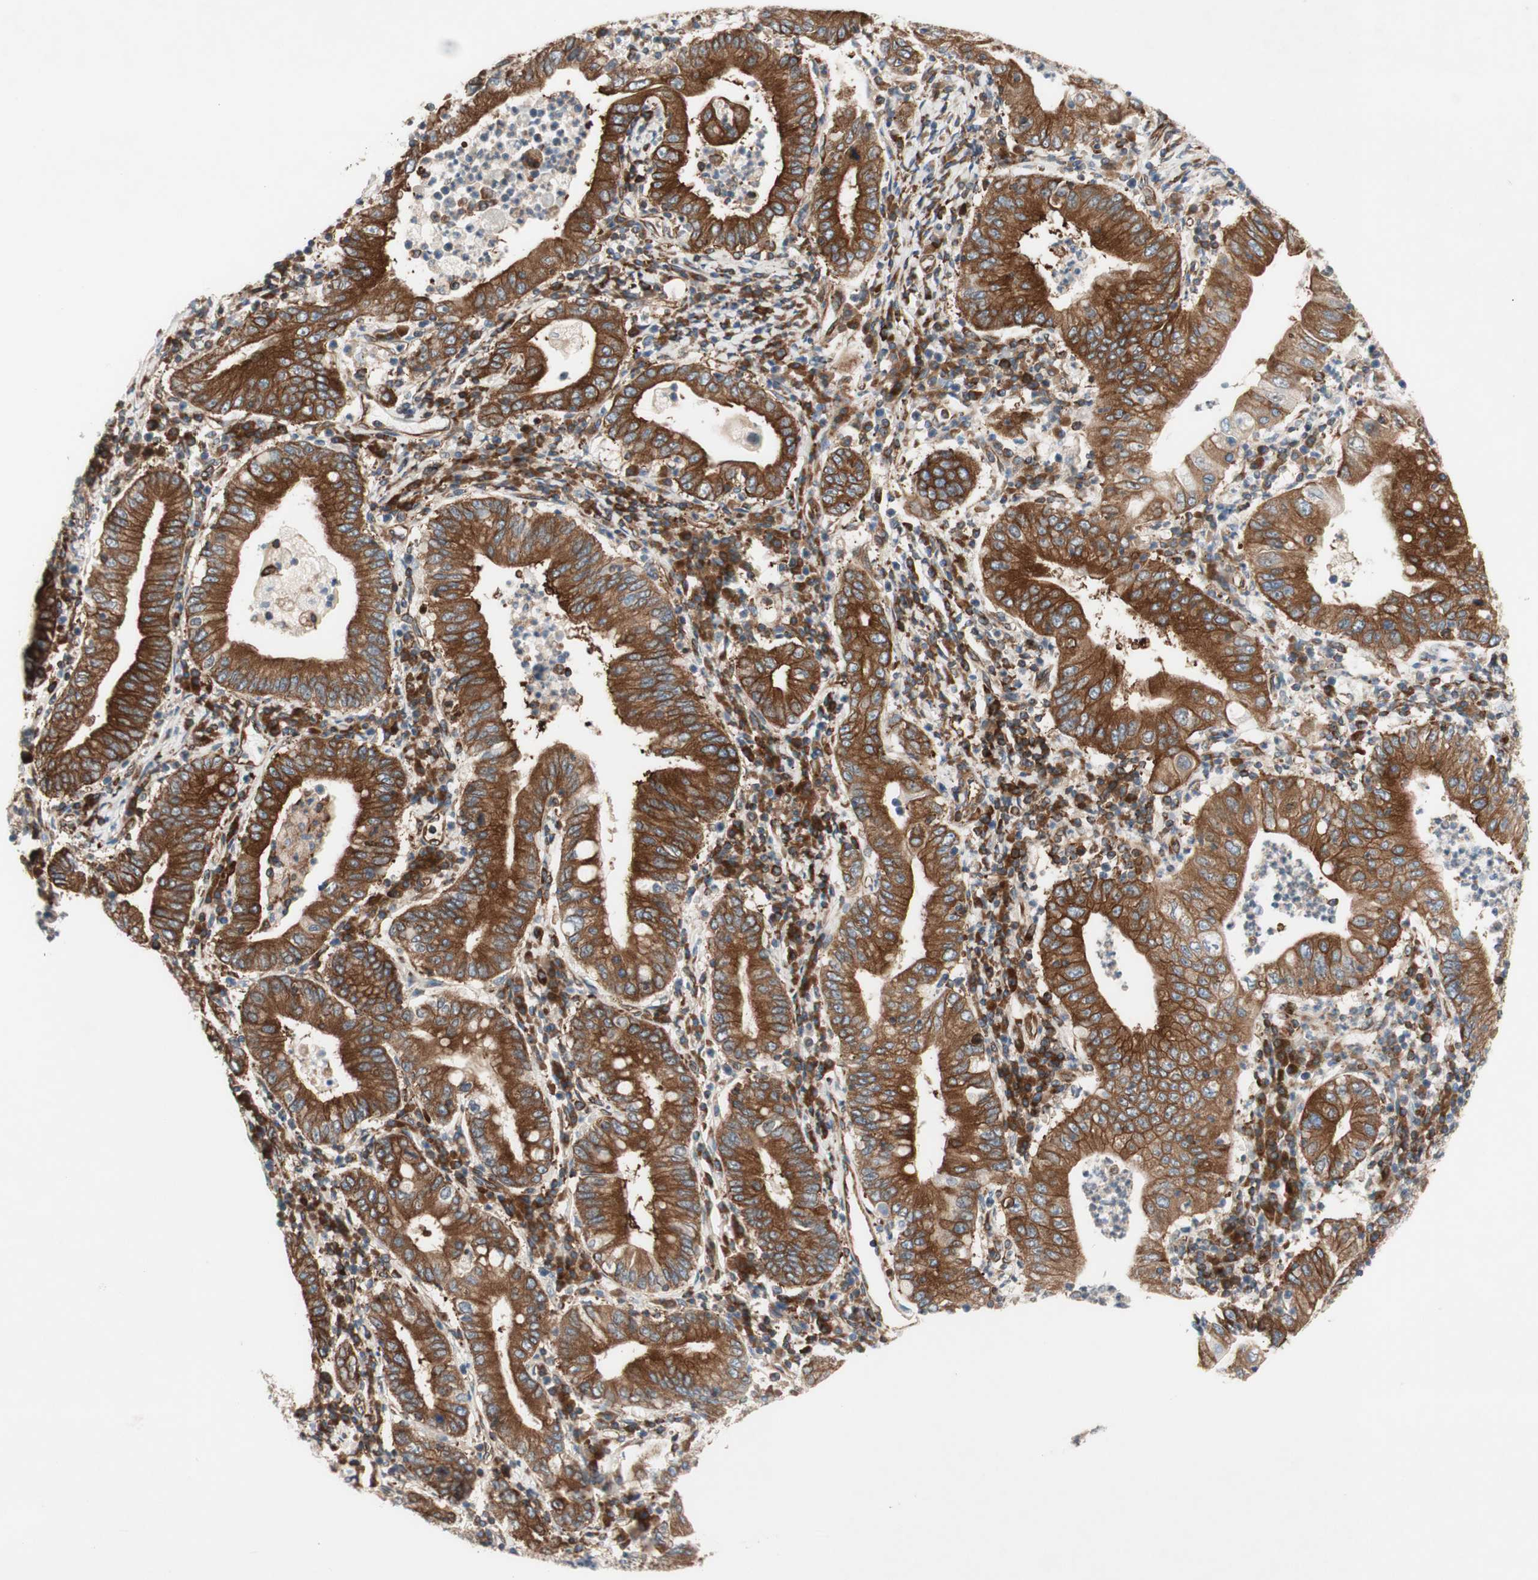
{"staining": {"intensity": "strong", "quantity": ">75%", "location": "cytoplasmic/membranous"}, "tissue": "stomach cancer", "cell_type": "Tumor cells", "image_type": "cancer", "snomed": [{"axis": "morphology", "description": "Normal tissue, NOS"}, {"axis": "morphology", "description": "Adenocarcinoma, NOS"}, {"axis": "topography", "description": "Esophagus"}, {"axis": "topography", "description": "Stomach, upper"}, {"axis": "topography", "description": "Peripheral nerve tissue"}], "caption": "IHC histopathology image of neoplastic tissue: stomach cancer stained using IHC displays high levels of strong protein expression localized specifically in the cytoplasmic/membranous of tumor cells, appearing as a cytoplasmic/membranous brown color.", "gene": "CCN4", "patient": {"sex": "male", "age": 62}}